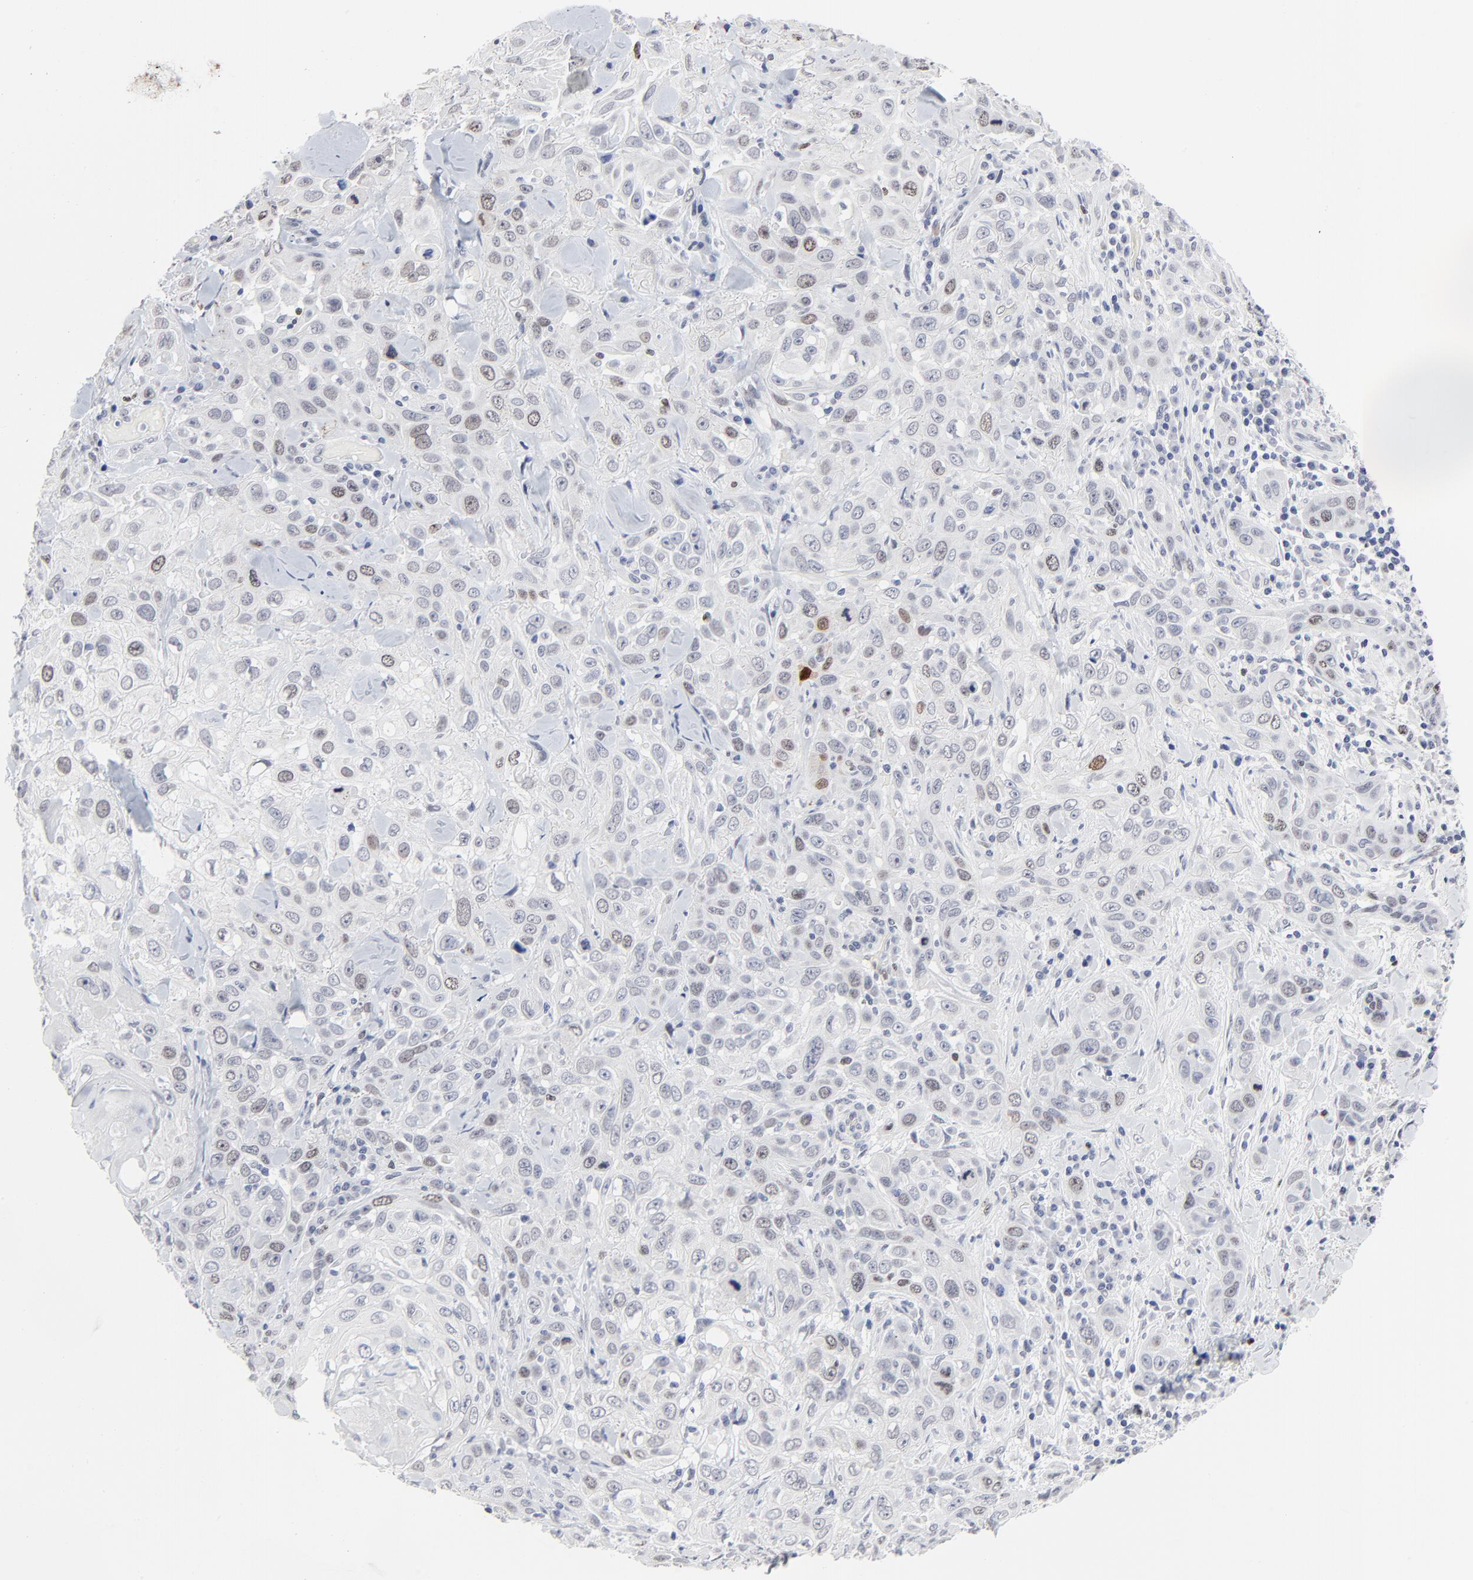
{"staining": {"intensity": "weak", "quantity": "<25%", "location": "nuclear"}, "tissue": "skin cancer", "cell_type": "Tumor cells", "image_type": "cancer", "snomed": [{"axis": "morphology", "description": "Squamous cell carcinoma, NOS"}, {"axis": "topography", "description": "Skin"}], "caption": "Skin cancer (squamous cell carcinoma) was stained to show a protein in brown. There is no significant expression in tumor cells.", "gene": "ZNF589", "patient": {"sex": "male", "age": 84}}